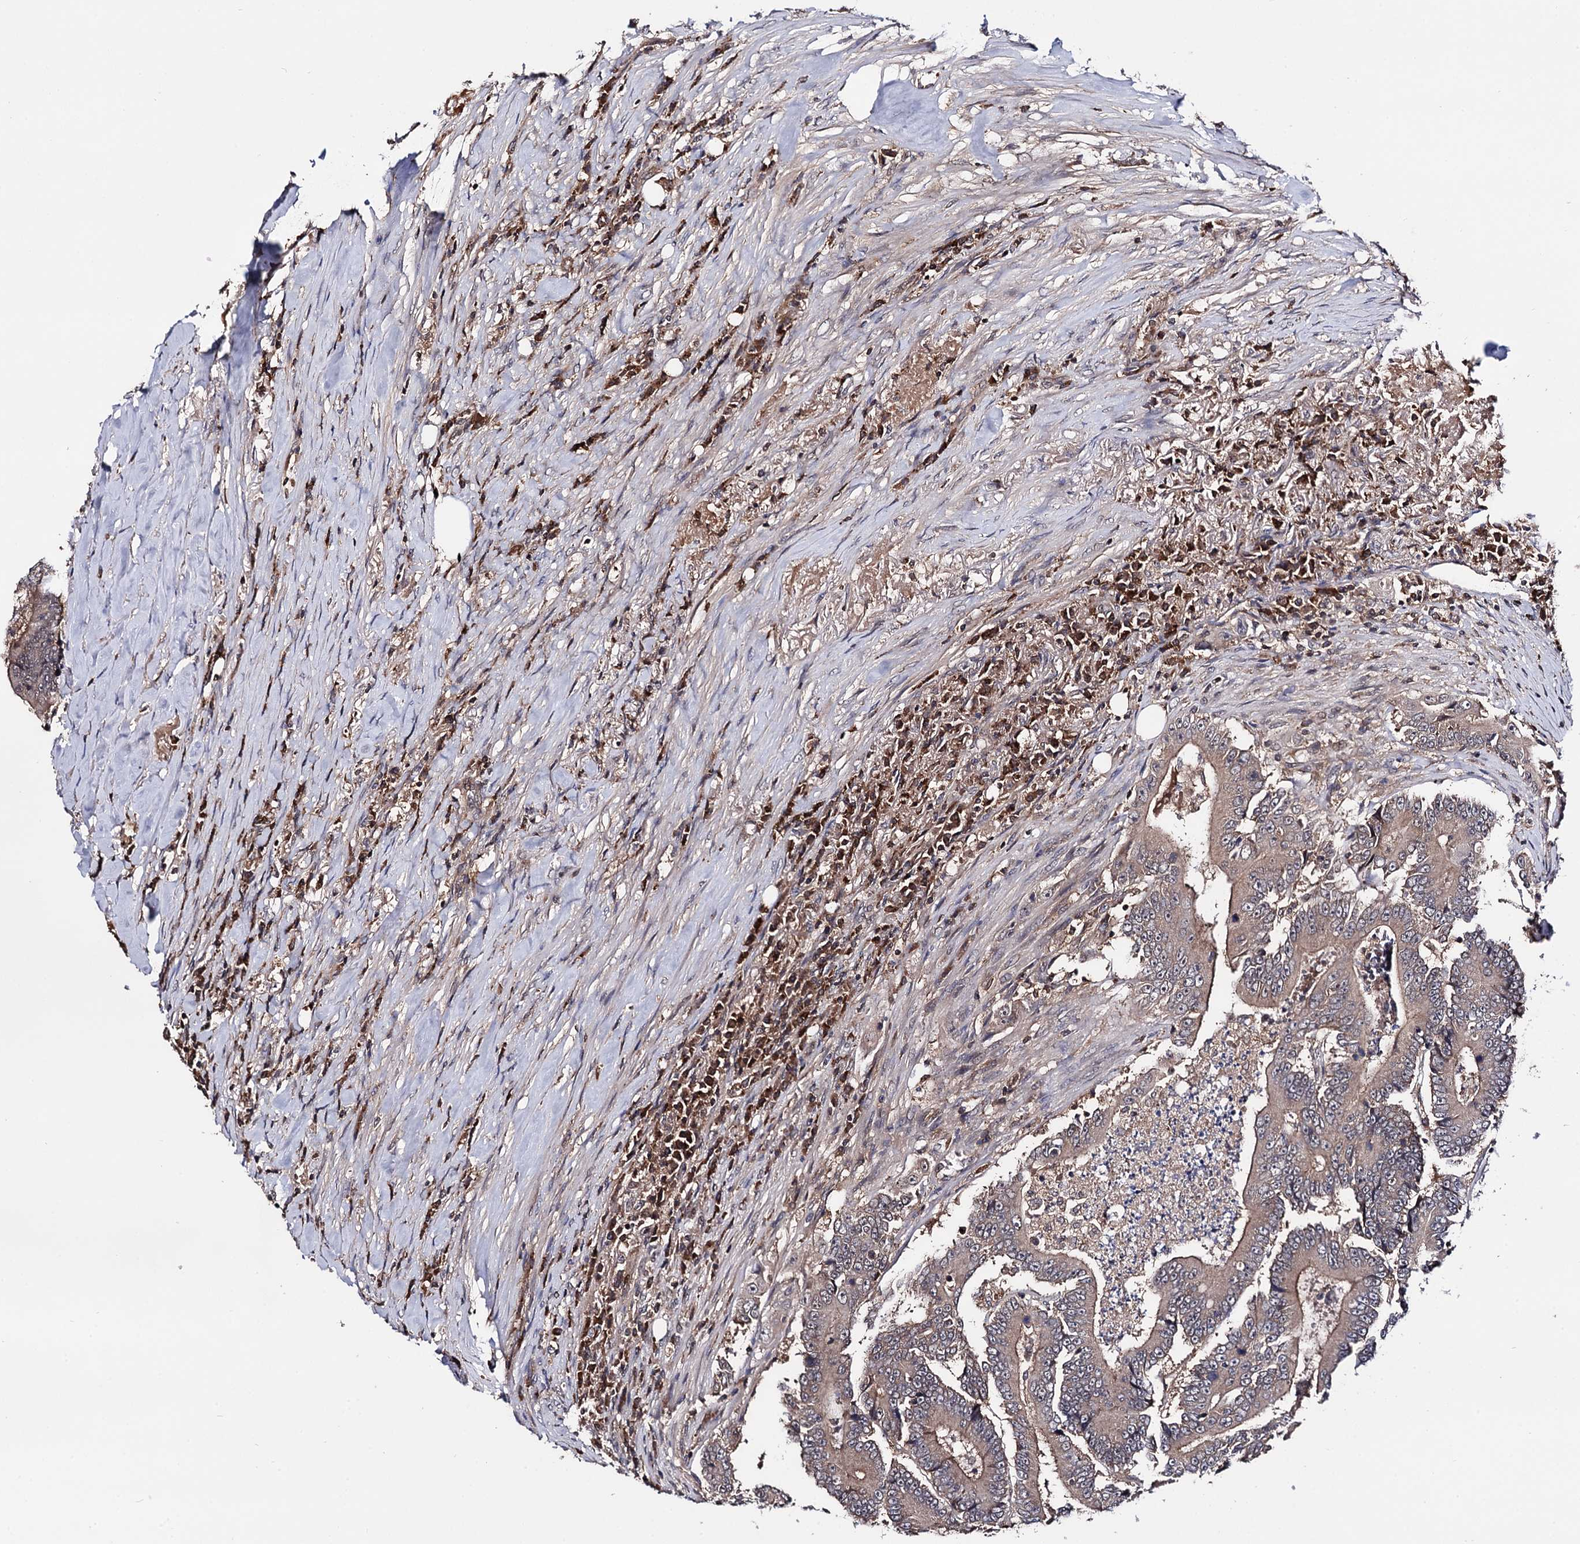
{"staining": {"intensity": "weak", "quantity": ">75%", "location": "cytoplasmic/membranous"}, "tissue": "colorectal cancer", "cell_type": "Tumor cells", "image_type": "cancer", "snomed": [{"axis": "morphology", "description": "Adenocarcinoma, NOS"}, {"axis": "topography", "description": "Colon"}], "caption": "About >75% of tumor cells in human colorectal cancer exhibit weak cytoplasmic/membranous protein positivity as visualized by brown immunohistochemical staining.", "gene": "MICAL2", "patient": {"sex": "male", "age": 83}}